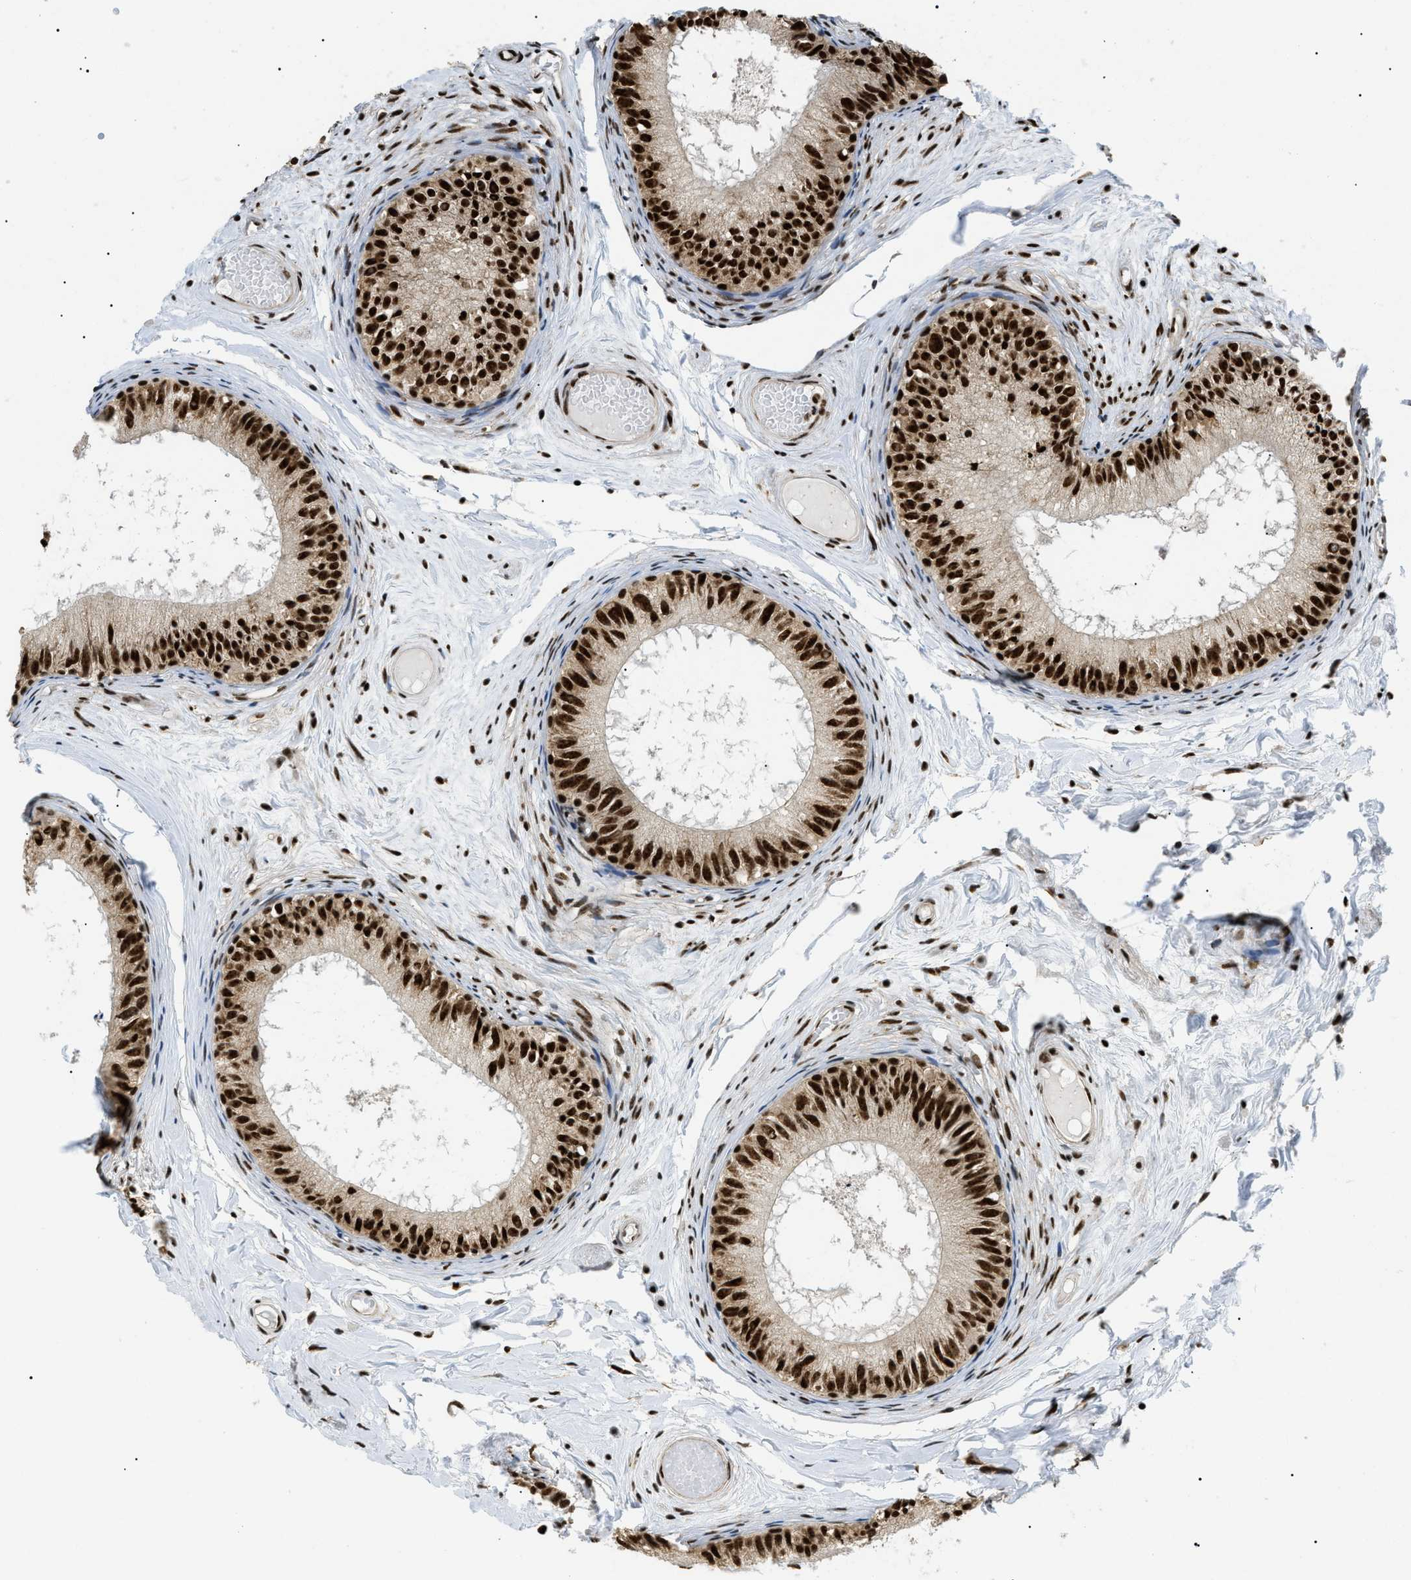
{"staining": {"intensity": "strong", "quantity": ">75%", "location": "nuclear"}, "tissue": "epididymis", "cell_type": "Glandular cells", "image_type": "normal", "snomed": [{"axis": "morphology", "description": "Normal tissue, NOS"}, {"axis": "topography", "description": "Epididymis"}], "caption": "Brown immunohistochemical staining in normal human epididymis demonstrates strong nuclear expression in approximately >75% of glandular cells.", "gene": "CWC25", "patient": {"sex": "male", "age": 46}}